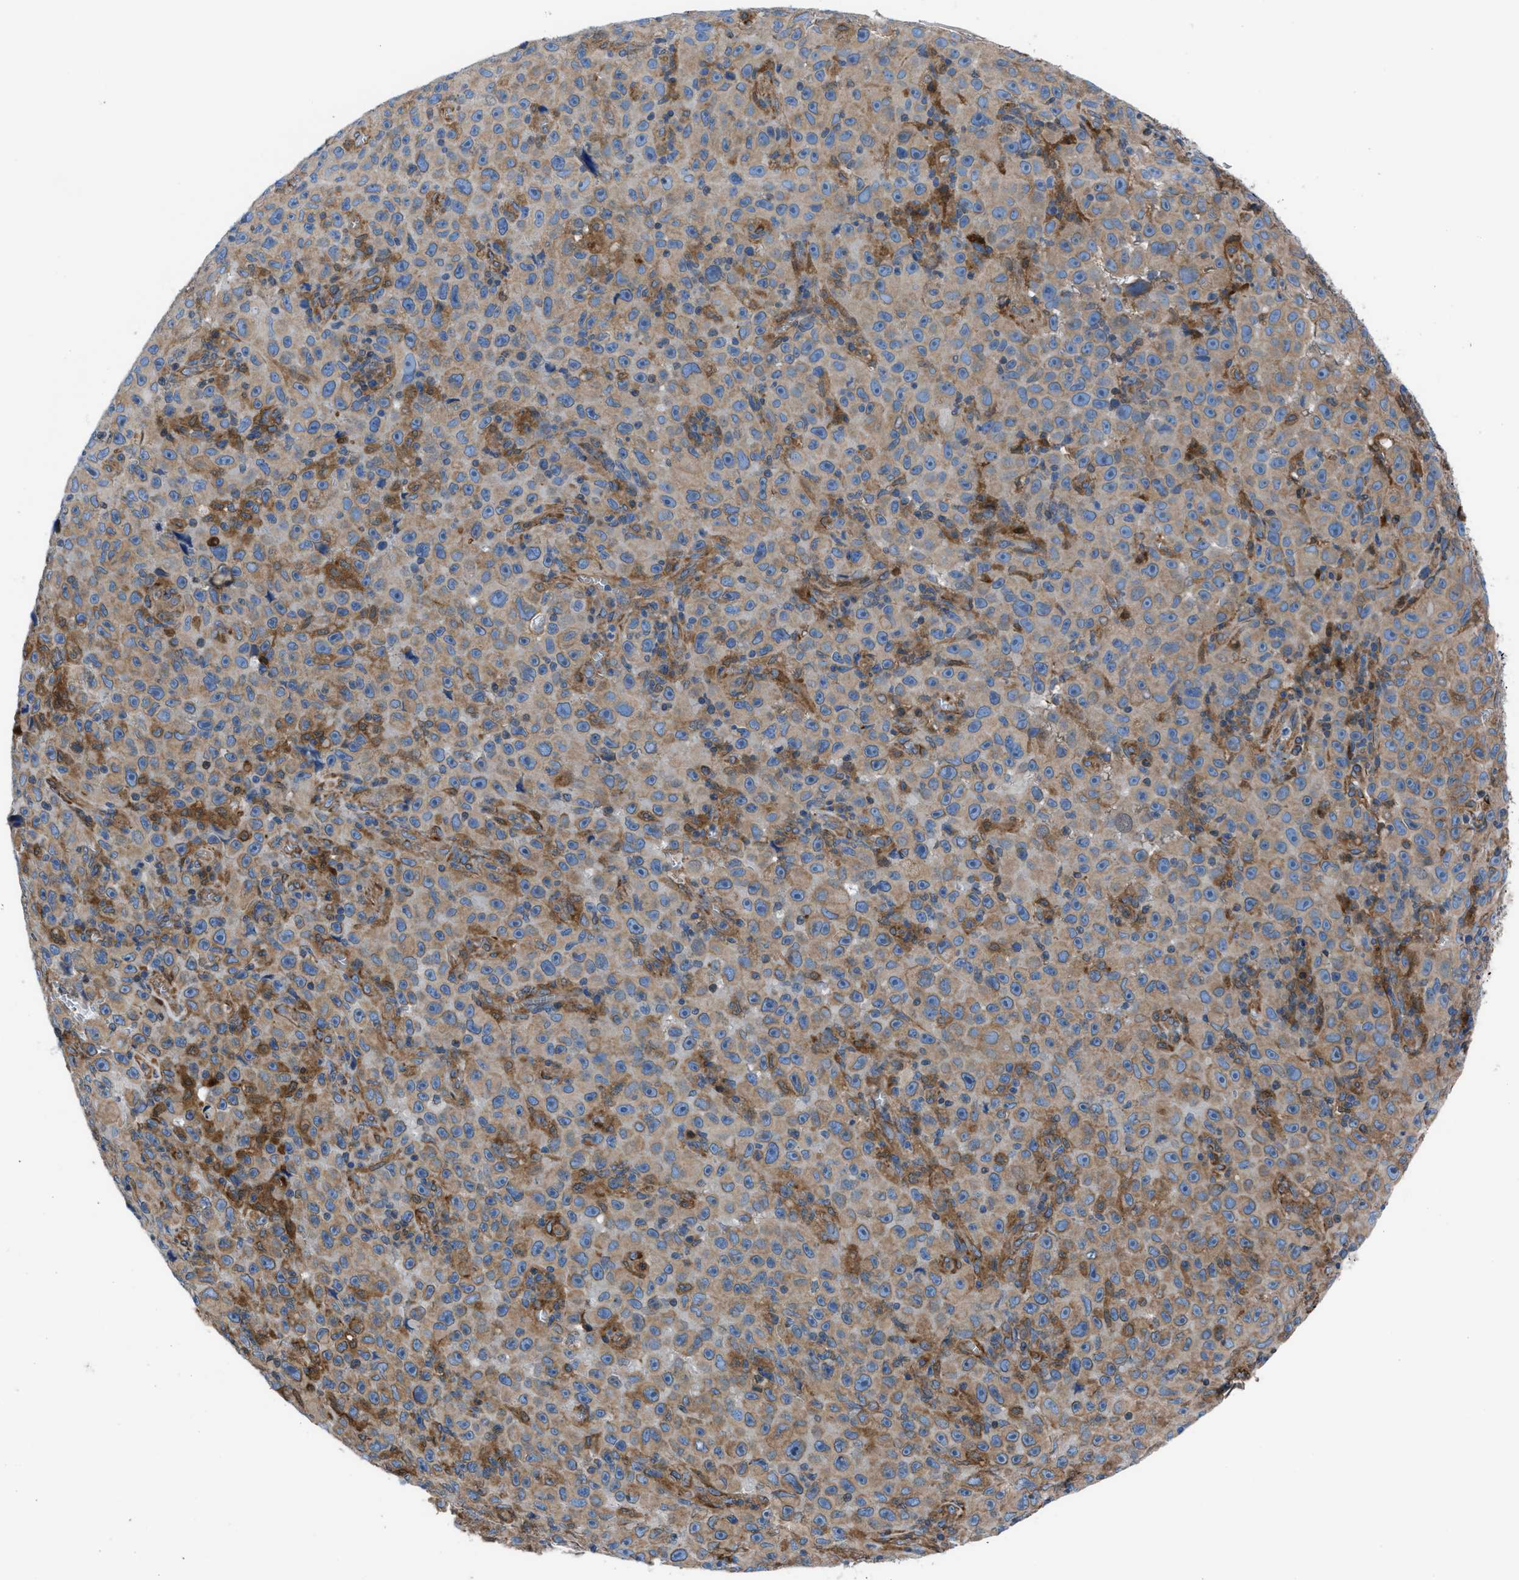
{"staining": {"intensity": "moderate", "quantity": ">75%", "location": "cytoplasmic/membranous"}, "tissue": "melanoma", "cell_type": "Tumor cells", "image_type": "cancer", "snomed": [{"axis": "morphology", "description": "Malignant melanoma, NOS"}, {"axis": "topography", "description": "Skin"}], "caption": "Tumor cells demonstrate moderate cytoplasmic/membranous positivity in about >75% of cells in melanoma. The protein is shown in brown color, while the nuclei are stained blue.", "gene": "DMAC1", "patient": {"sex": "female", "age": 82}}